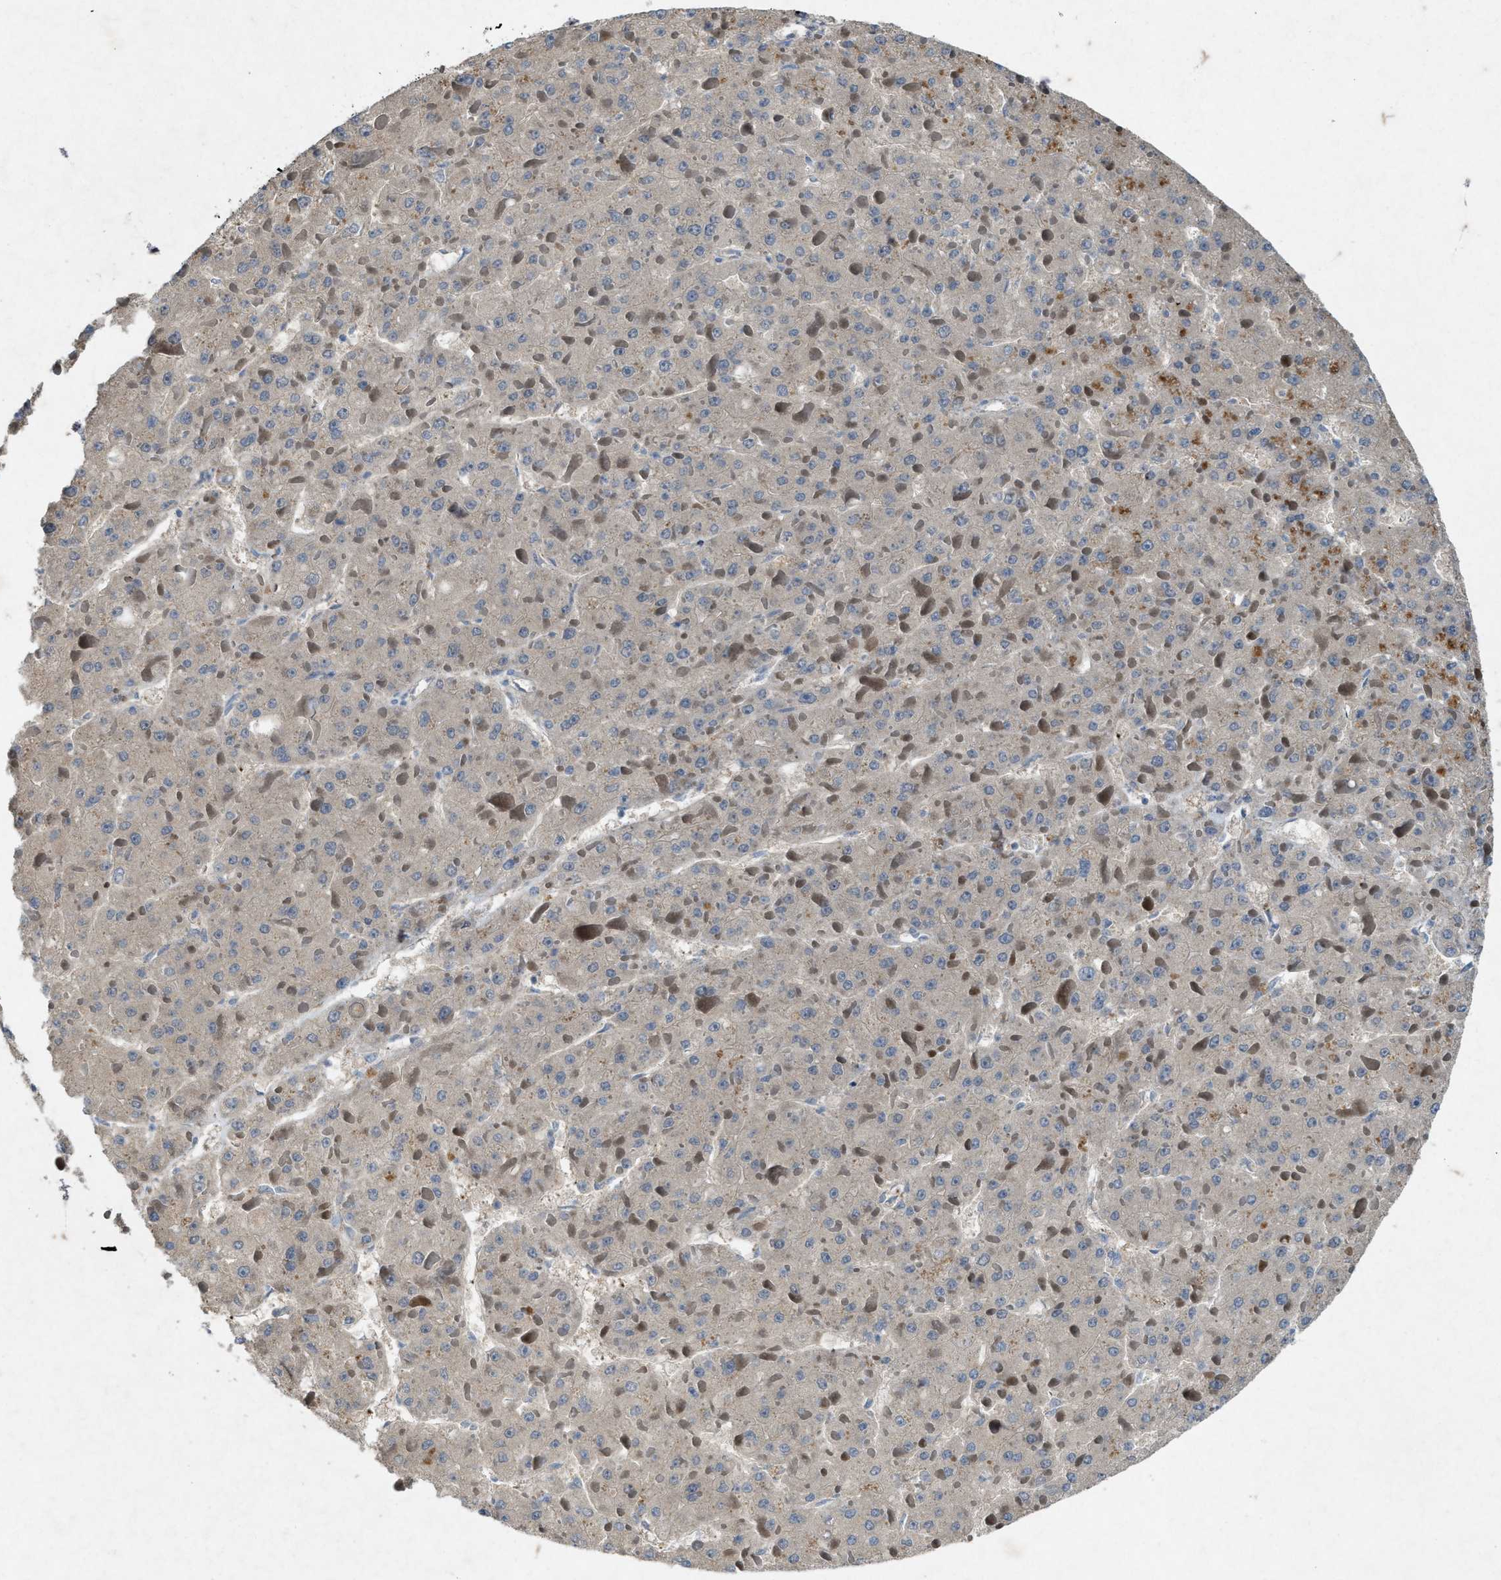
{"staining": {"intensity": "negative", "quantity": "none", "location": "none"}, "tissue": "liver cancer", "cell_type": "Tumor cells", "image_type": "cancer", "snomed": [{"axis": "morphology", "description": "Carcinoma, Hepatocellular, NOS"}, {"axis": "topography", "description": "Liver"}], "caption": "Tumor cells are negative for protein expression in human liver hepatocellular carcinoma.", "gene": "URGCP", "patient": {"sex": "female", "age": 73}}